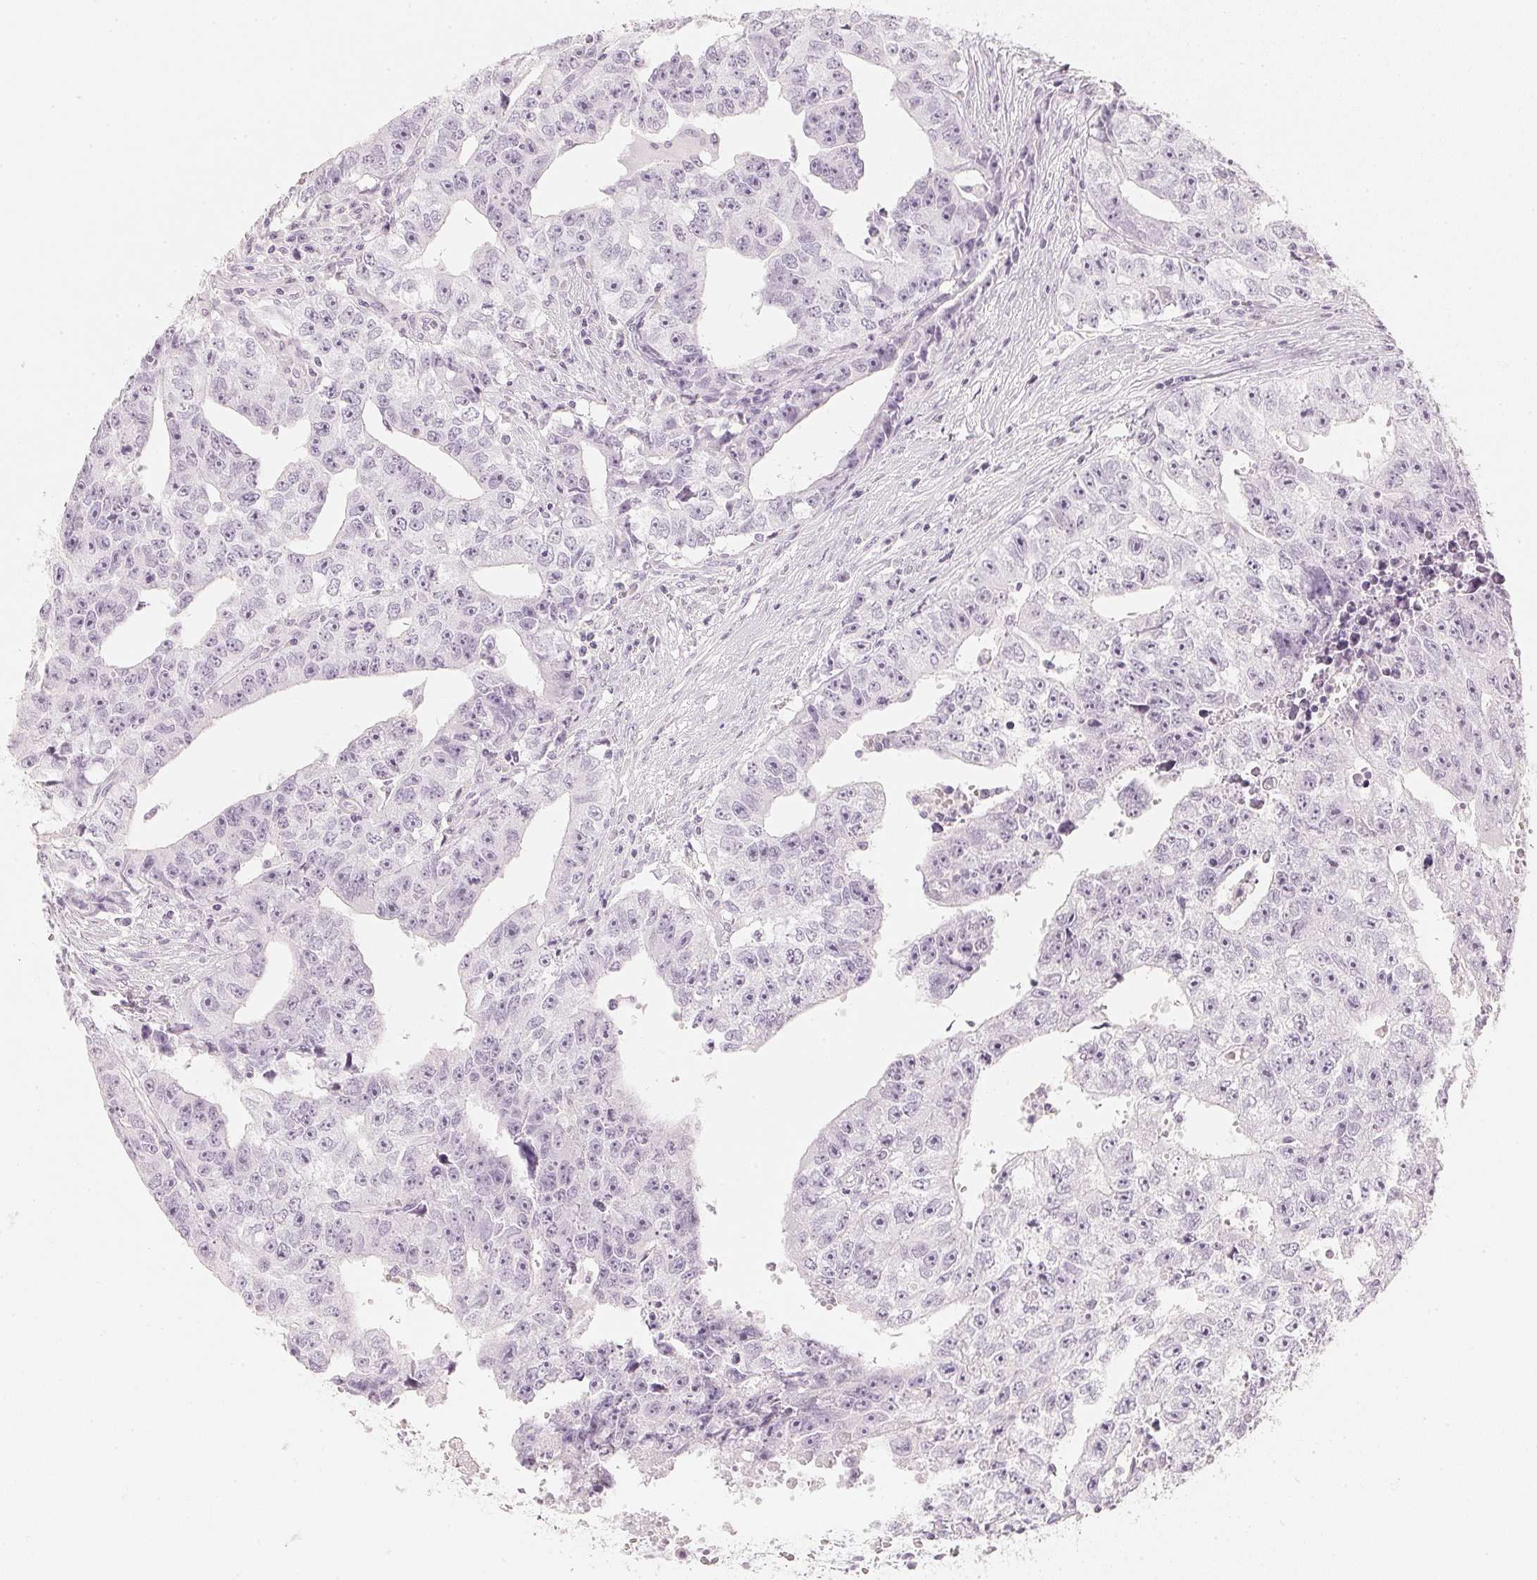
{"staining": {"intensity": "negative", "quantity": "none", "location": "none"}, "tissue": "testis cancer", "cell_type": "Tumor cells", "image_type": "cancer", "snomed": [{"axis": "morphology", "description": "Carcinoma, Embryonal, NOS"}, {"axis": "morphology", "description": "Teratoma, malignant, NOS"}, {"axis": "topography", "description": "Testis"}], "caption": "Immunohistochemical staining of testis embryonal carcinoma shows no significant staining in tumor cells. (DAB (3,3'-diaminobenzidine) immunohistochemistry with hematoxylin counter stain).", "gene": "SLC22A8", "patient": {"sex": "male", "age": 24}}